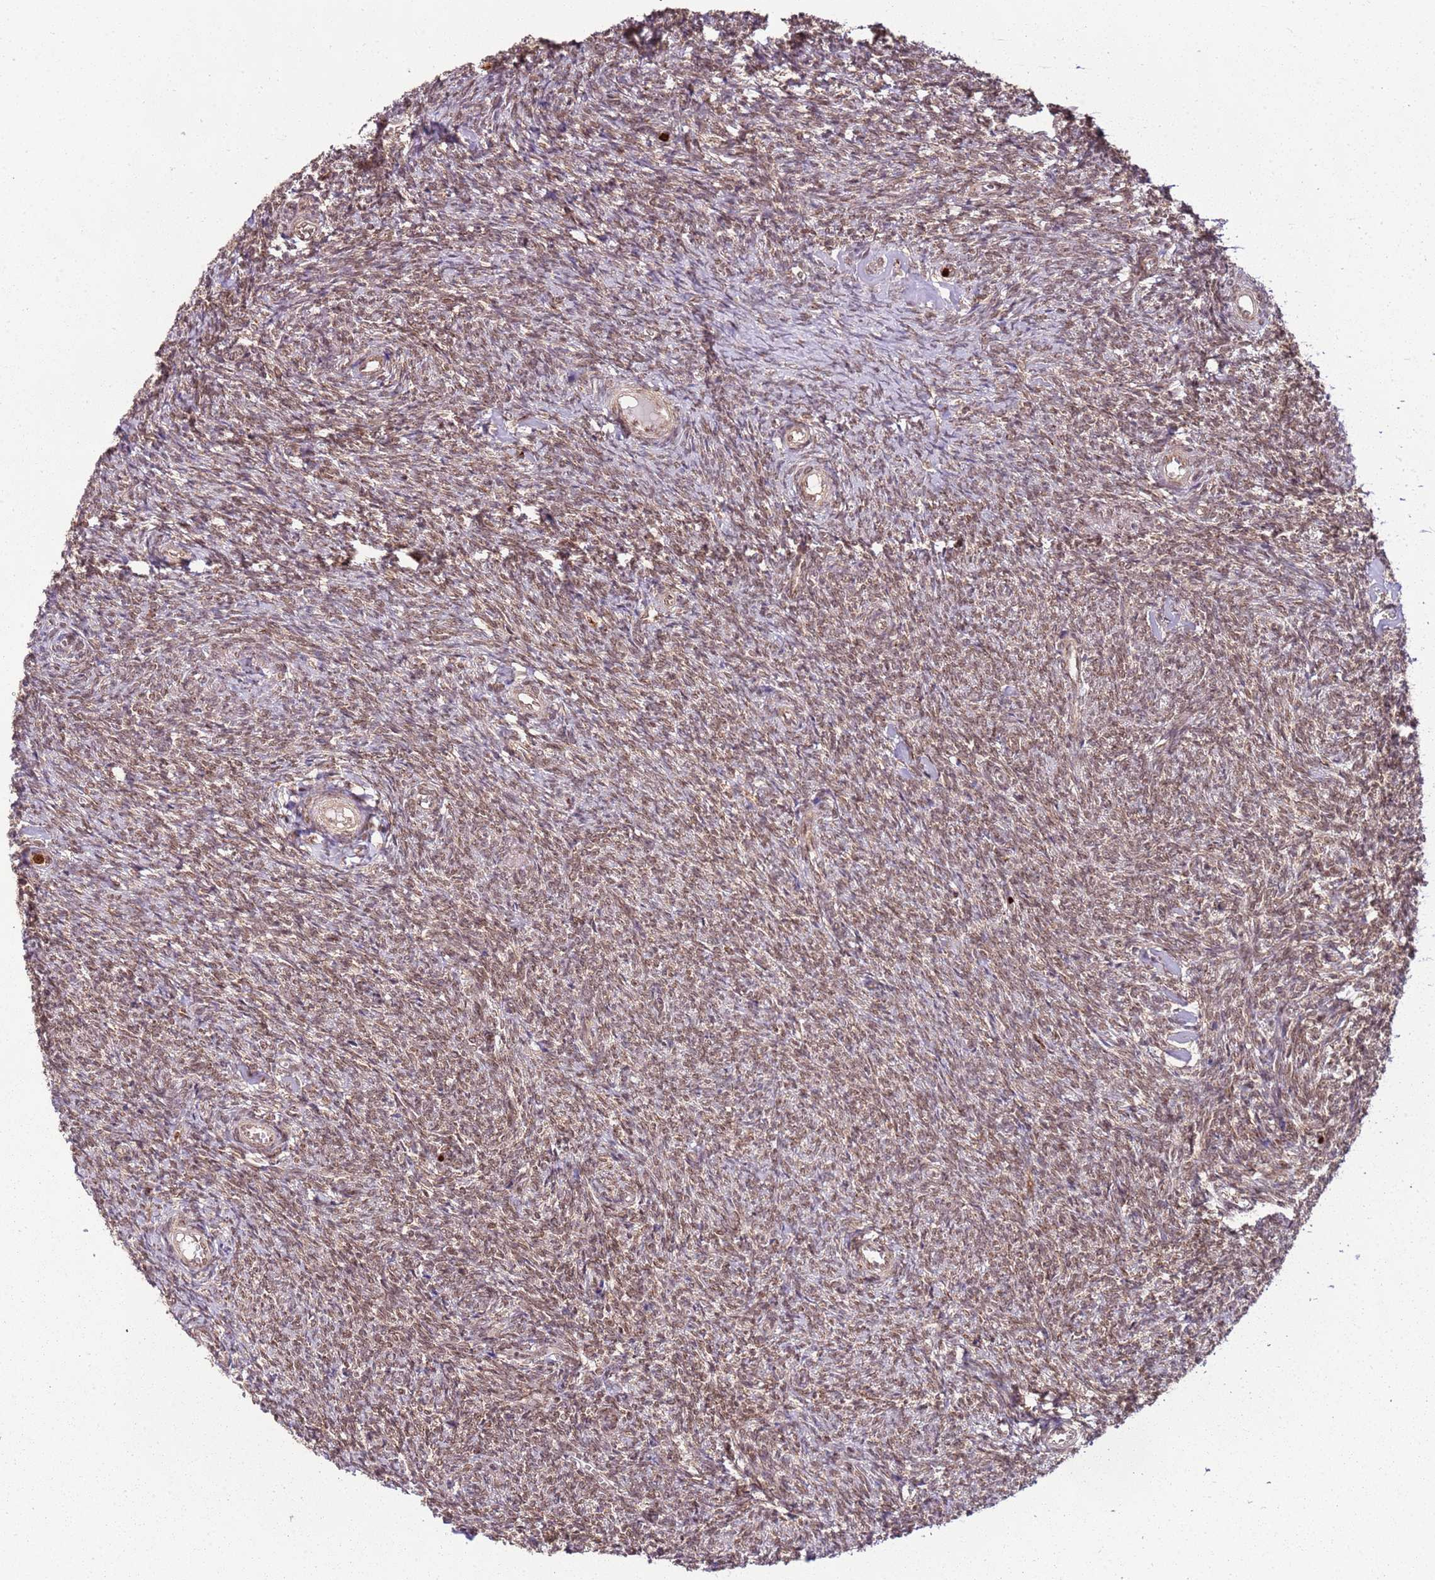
{"staining": {"intensity": "moderate", "quantity": ">75%", "location": "cytoplasmic/membranous,nuclear"}, "tissue": "ovary", "cell_type": "Ovarian stroma cells", "image_type": "normal", "snomed": [{"axis": "morphology", "description": "Normal tissue, NOS"}, {"axis": "topography", "description": "Ovary"}], "caption": "A high-resolution micrograph shows IHC staining of normal ovary, which exhibits moderate cytoplasmic/membranous,nuclear expression in about >75% of ovarian stroma cells.", "gene": "CEP170", "patient": {"sex": "female", "age": 44}}